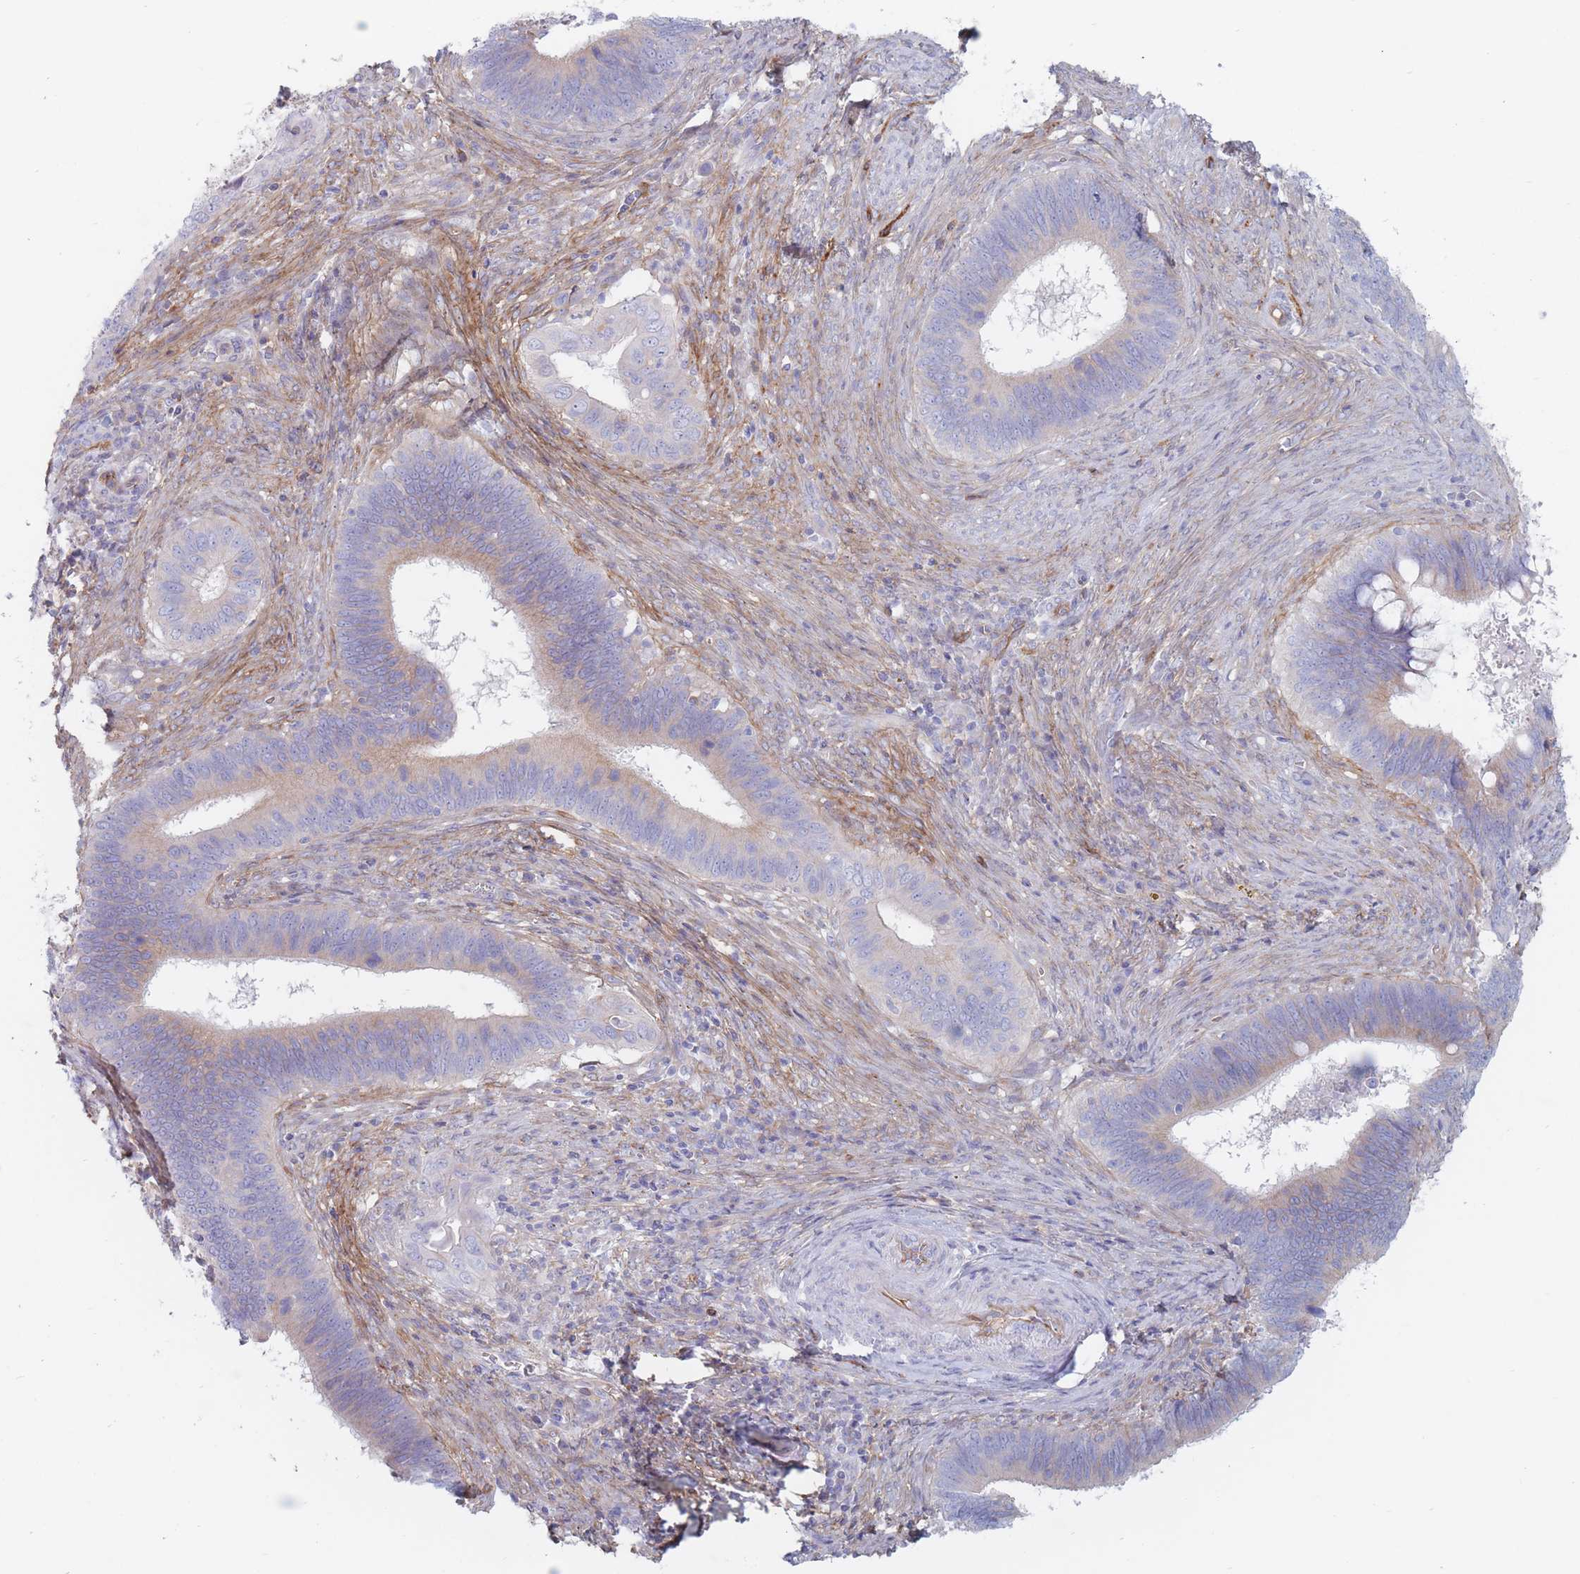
{"staining": {"intensity": "weak", "quantity": "<25%", "location": "cytoplasmic/membranous"}, "tissue": "cervical cancer", "cell_type": "Tumor cells", "image_type": "cancer", "snomed": [{"axis": "morphology", "description": "Adenocarcinoma, NOS"}, {"axis": "topography", "description": "Cervix"}], "caption": "Tumor cells show no significant protein staining in cervical cancer.", "gene": "PLPP1", "patient": {"sex": "female", "age": 42}}